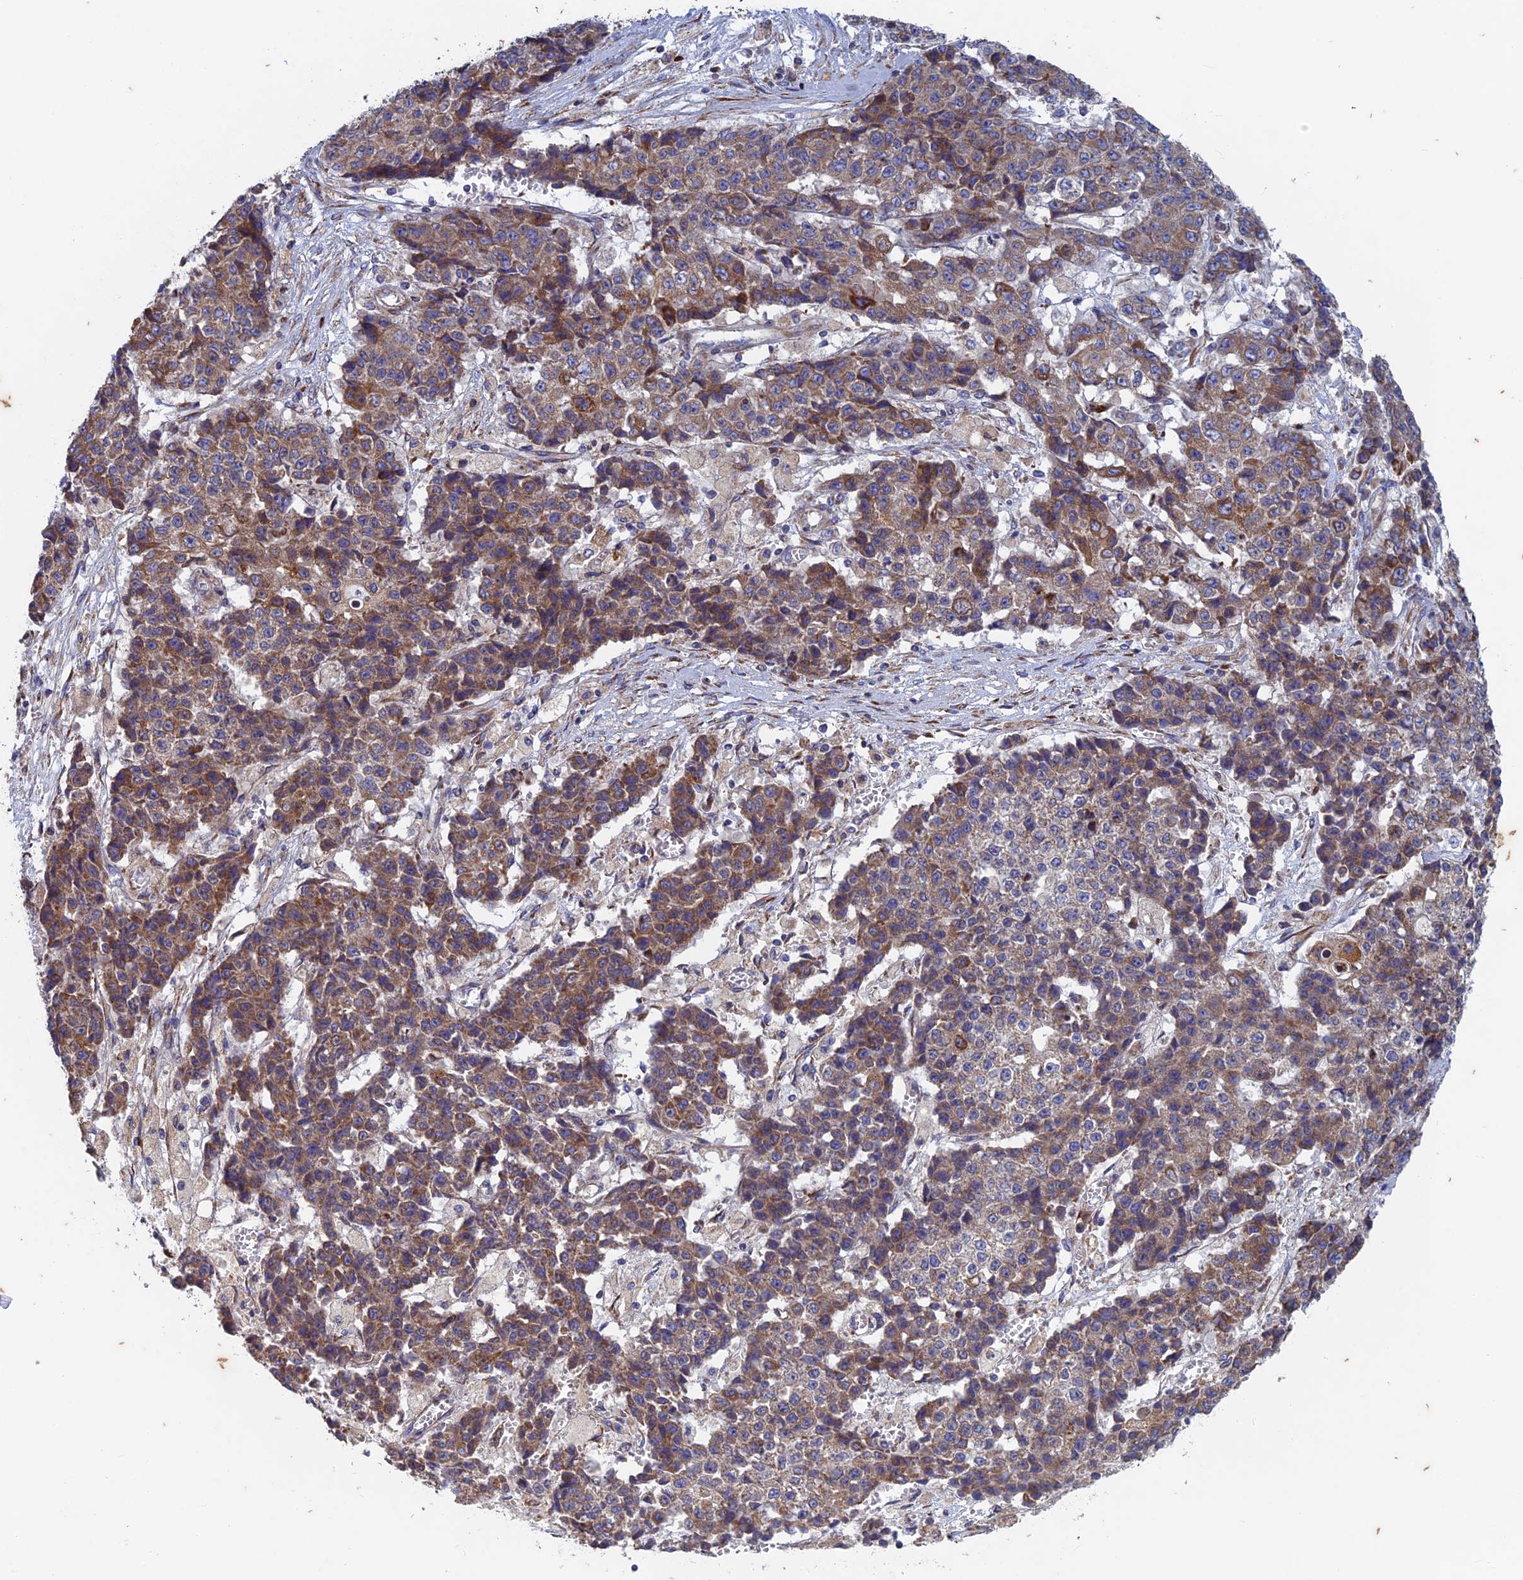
{"staining": {"intensity": "moderate", "quantity": ">75%", "location": "cytoplasmic/membranous"}, "tissue": "ovarian cancer", "cell_type": "Tumor cells", "image_type": "cancer", "snomed": [{"axis": "morphology", "description": "Carcinoma, endometroid"}, {"axis": "topography", "description": "Ovary"}], "caption": "A micrograph of ovarian endometroid carcinoma stained for a protein displays moderate cytoplasmic/membranous brown staining in tumor cells. (DAB (3,3'-diaminobenzidine) = brown stain, brightfield microscopy at high magnification).", "gene": "AP4S1", "patient": {"sex": "female", "age": 42}}